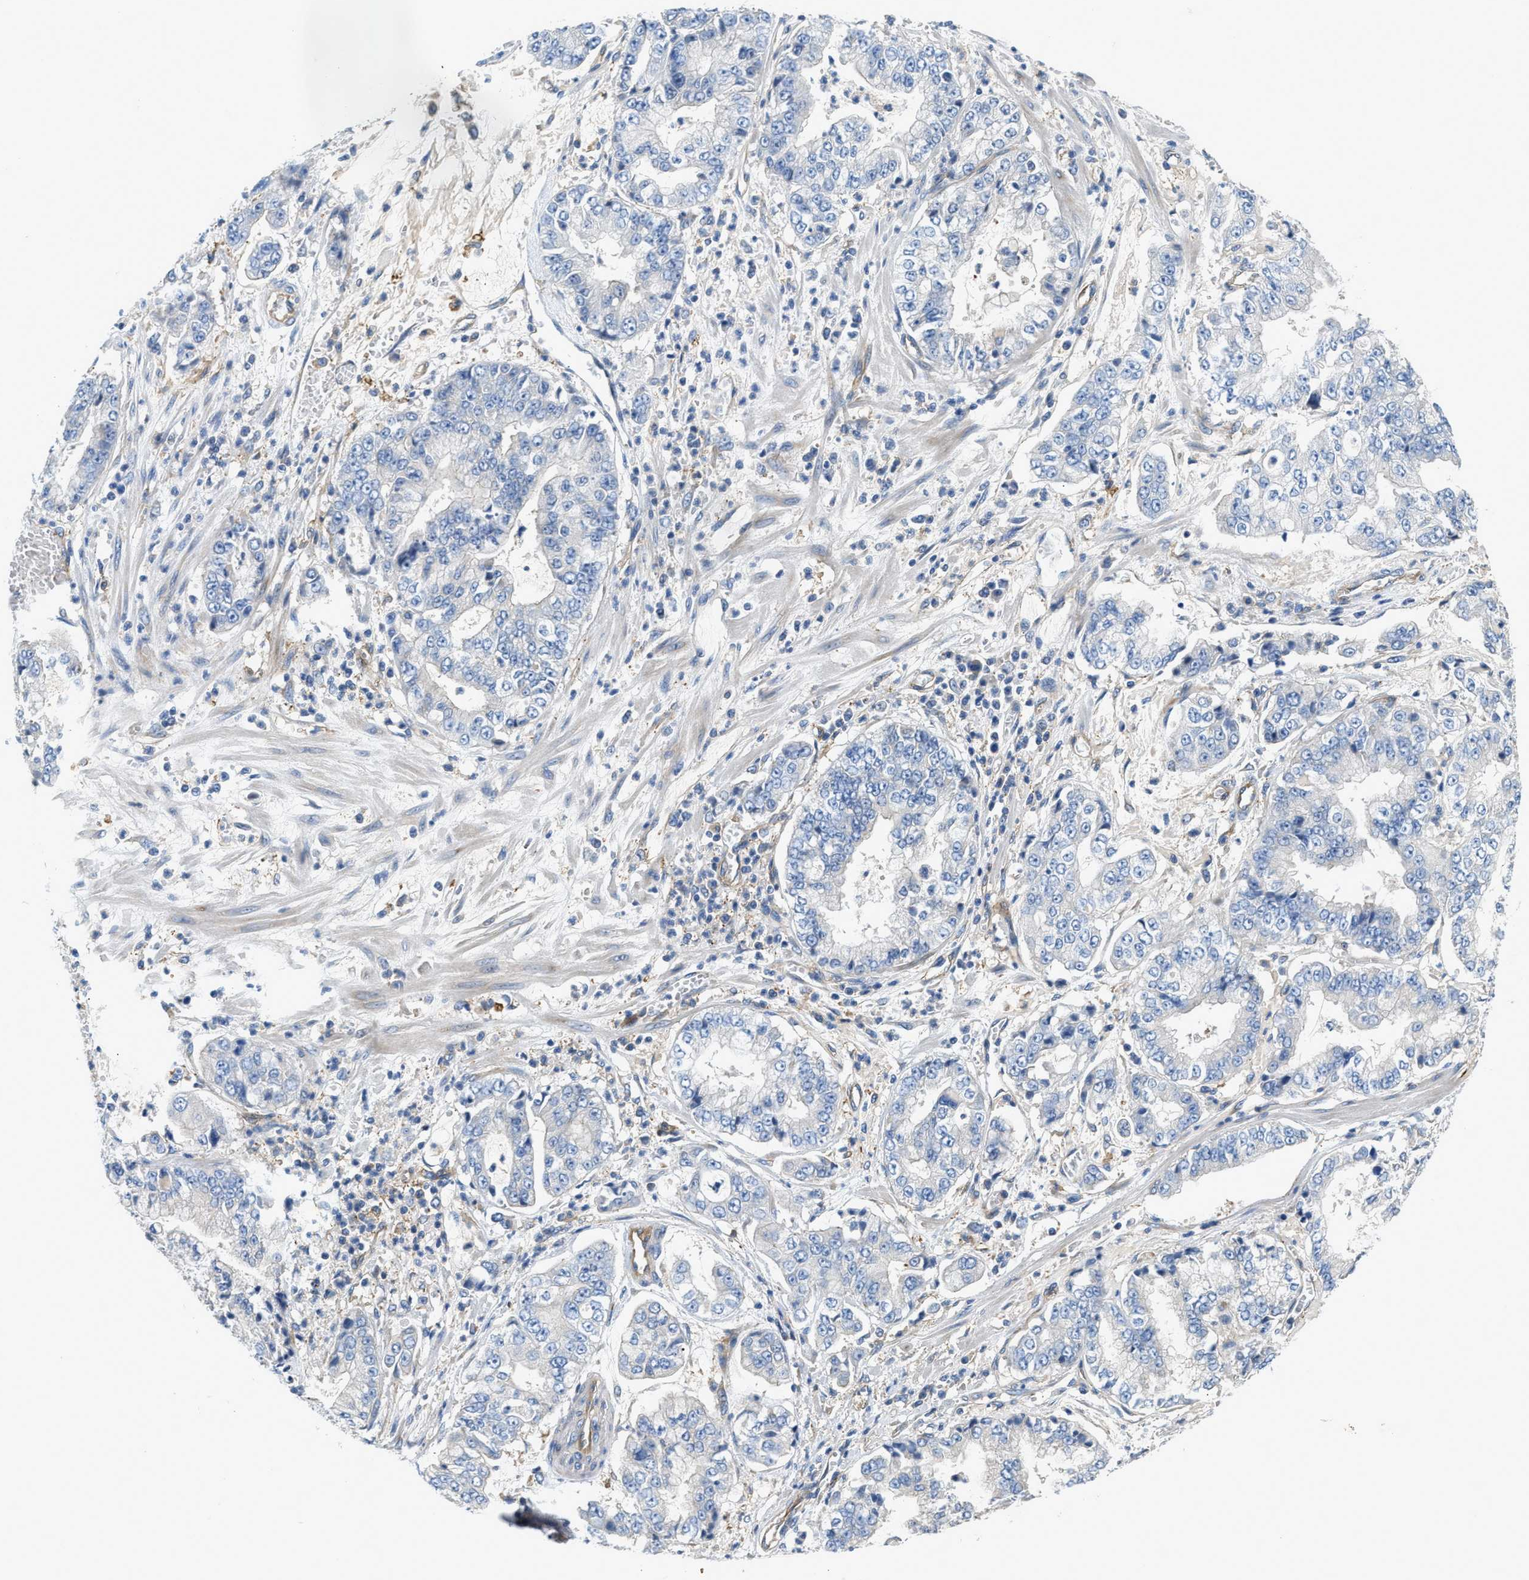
{"staining": {"intensity": "negative", "quantity": "none", "location": "none"}, "tissue": "stomach cancer", "cell_type": "Tumor cells", "image_type": "cancer", "snomed": [{"axis": "morphology", "description": "Adenocarcinoma, NOS"}, {"axis": "topography", "description": "Stomach"}], "caption": "A micrograph of human stomach adenocarcinoma is negative for staining in tumor cells.", "gene": "NSUN7", "patient": {"sex": "male", "age": 76}}